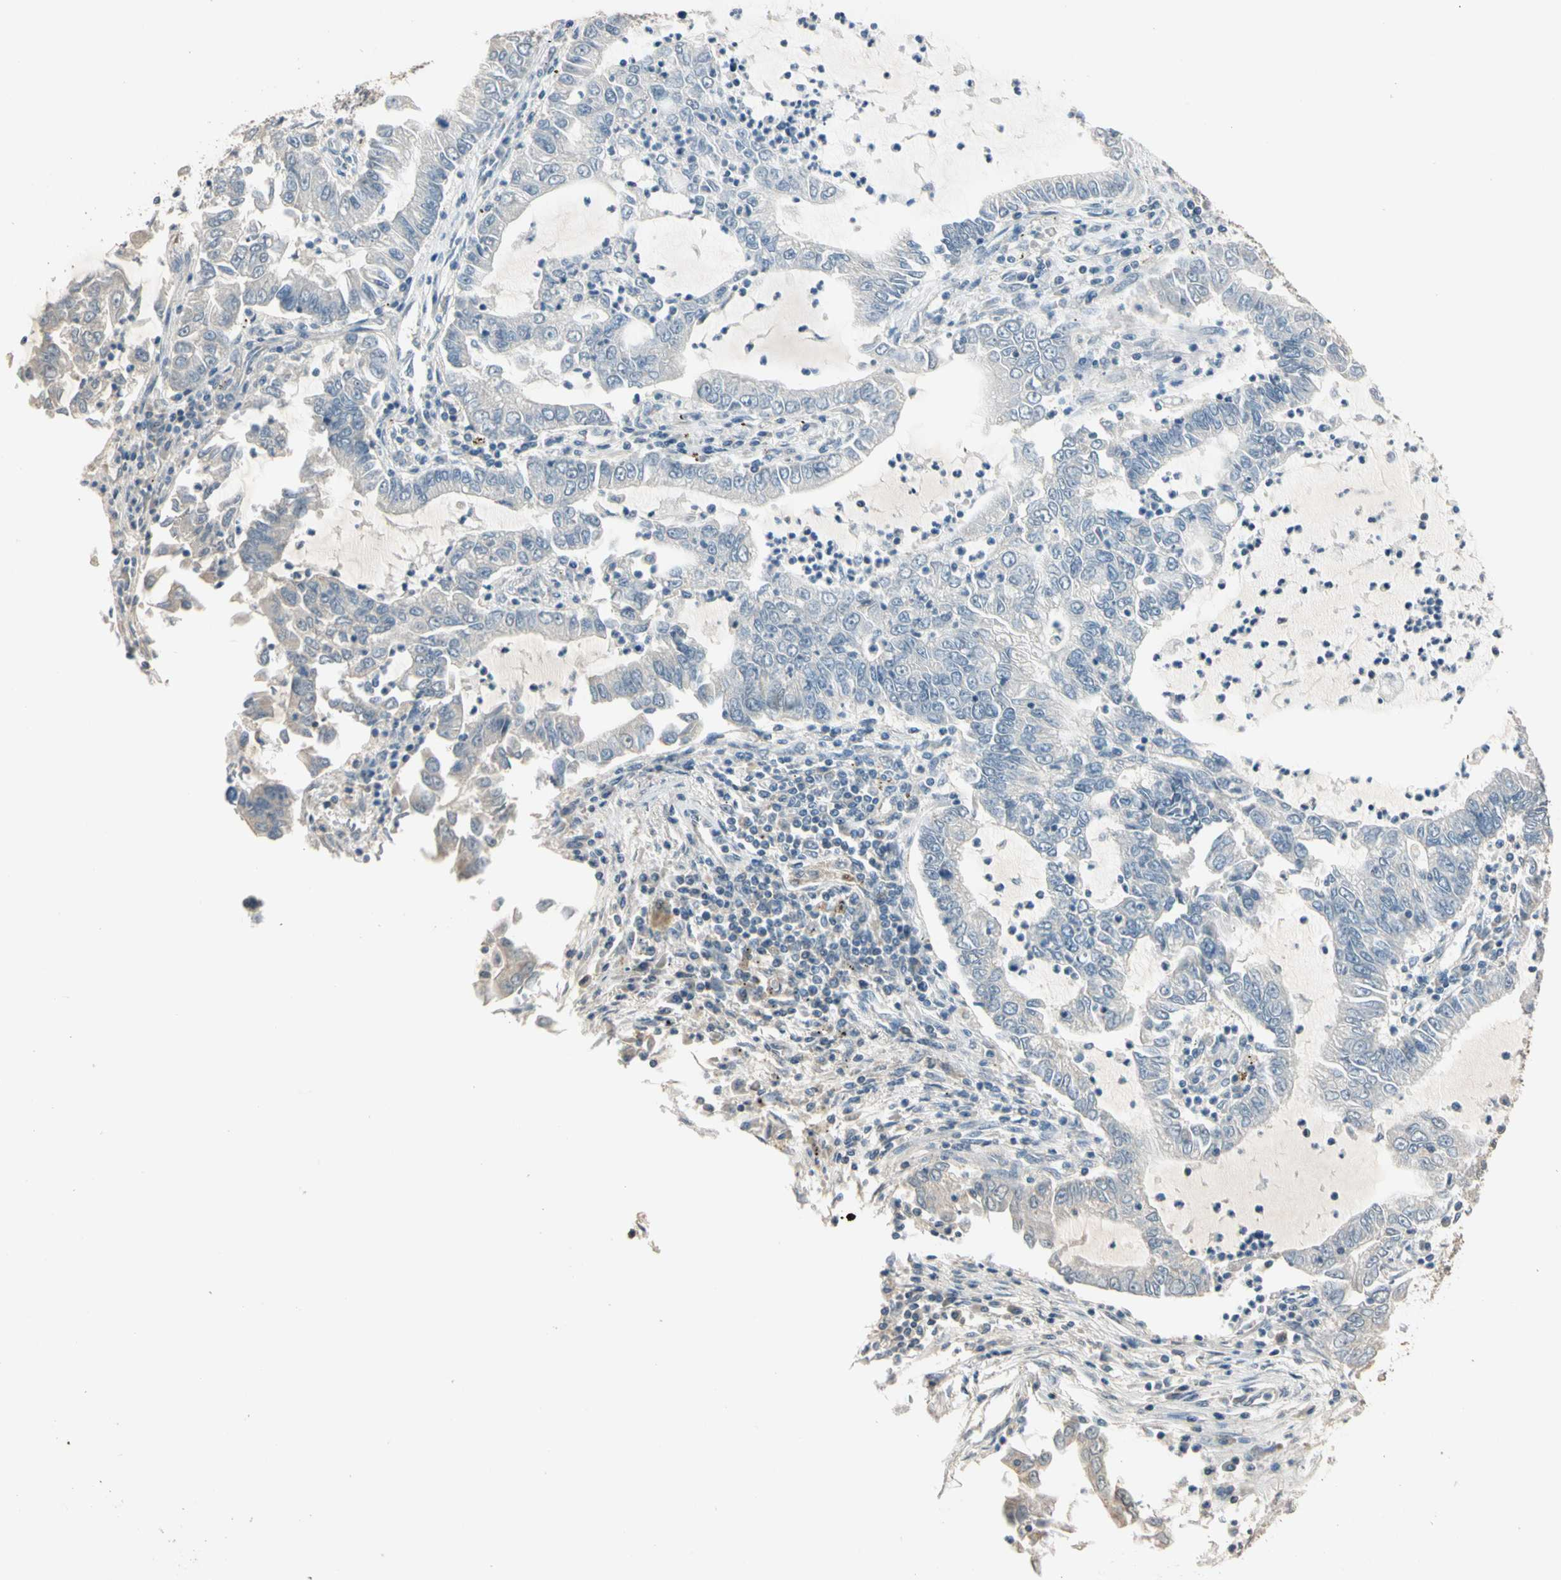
{"staining": {"intensity": "negative", "quantity": "none", "location": "none"}, "tissue": "lung cancer", "cell_type": "Tumor cells", "image_type": "cancer", "snomed": [{"axis": "morphology", "description": "Adenocarcinoma, NOS"}, {"axis": "topography", "description": "Lung"}], "caption": "The IHC photomicrograph has no significant staining in tumor cells of adenocarcinoma (lung) tissue. The staining was performed using DAB to visualize the protein expression in brown, while the nuclei were stained in blue with hematoxylin (Magnification: 20x).", "gene": "MAP3K7", "patient": {"sex": "female", "age": 51}}